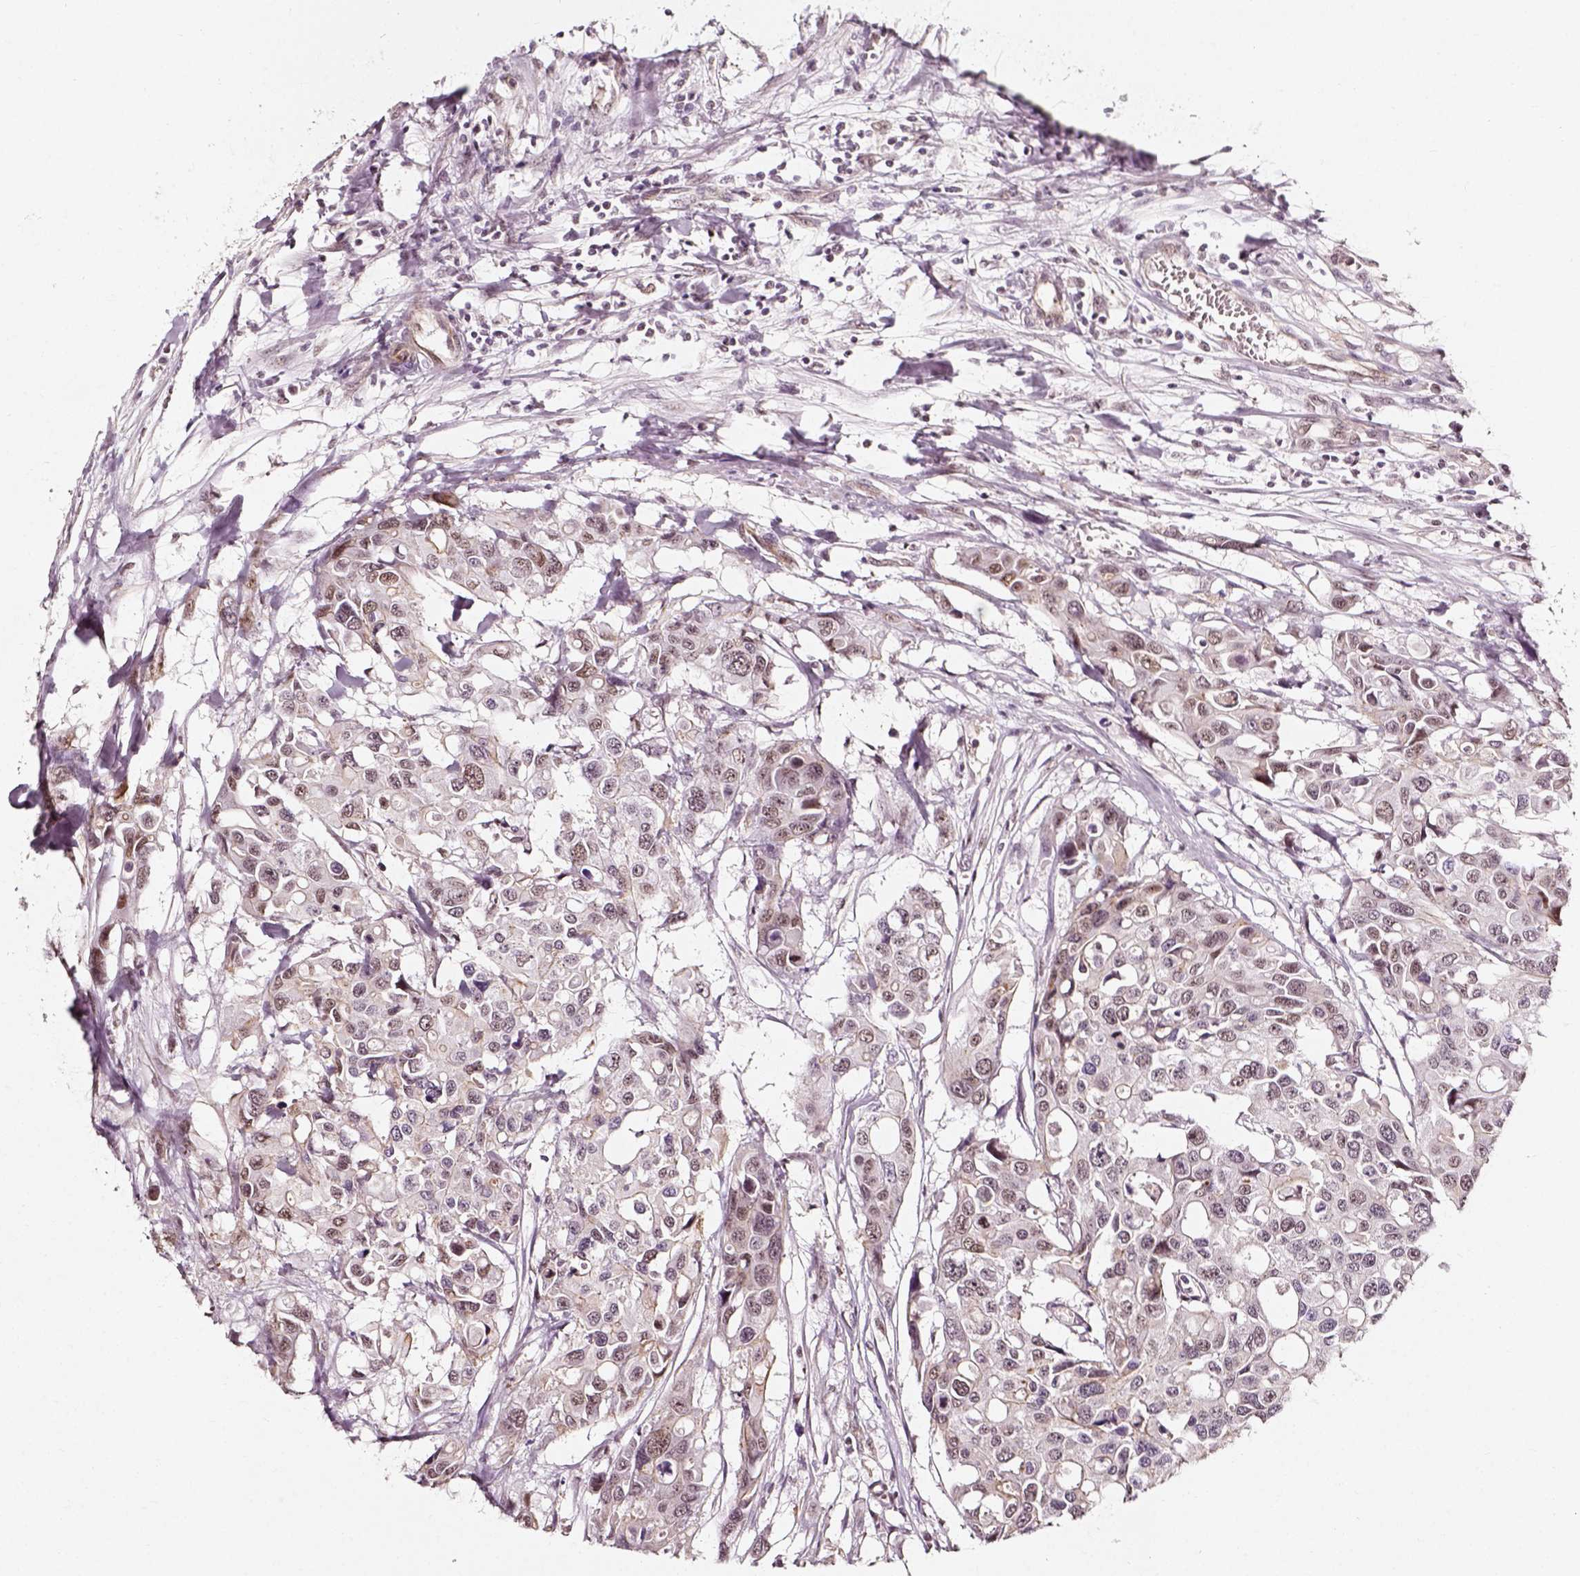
{"staining": {"intensity": "moderate", "quantity": "<25%", "location": "nuclear"}, "tissue": "colorectal cancer", "cell_type": "Tumor cells", "image_type": "cancer", "snomed": [{"axis": "morphology", "description": "Adenocarcinoma, NOS"}, {"axis": "topography", "description": "Colon"}], "caption": "Colorectal cancer (adenocarcinoma) was stained to show a protein in brown. There is low levels of moderate nuclear staining in about <25% of tumor cells. (DAB = brown stain, brightfield microscopy at high magnification).", "gene": "NACC1", "patient": {"sex": "male", "age": 77}}